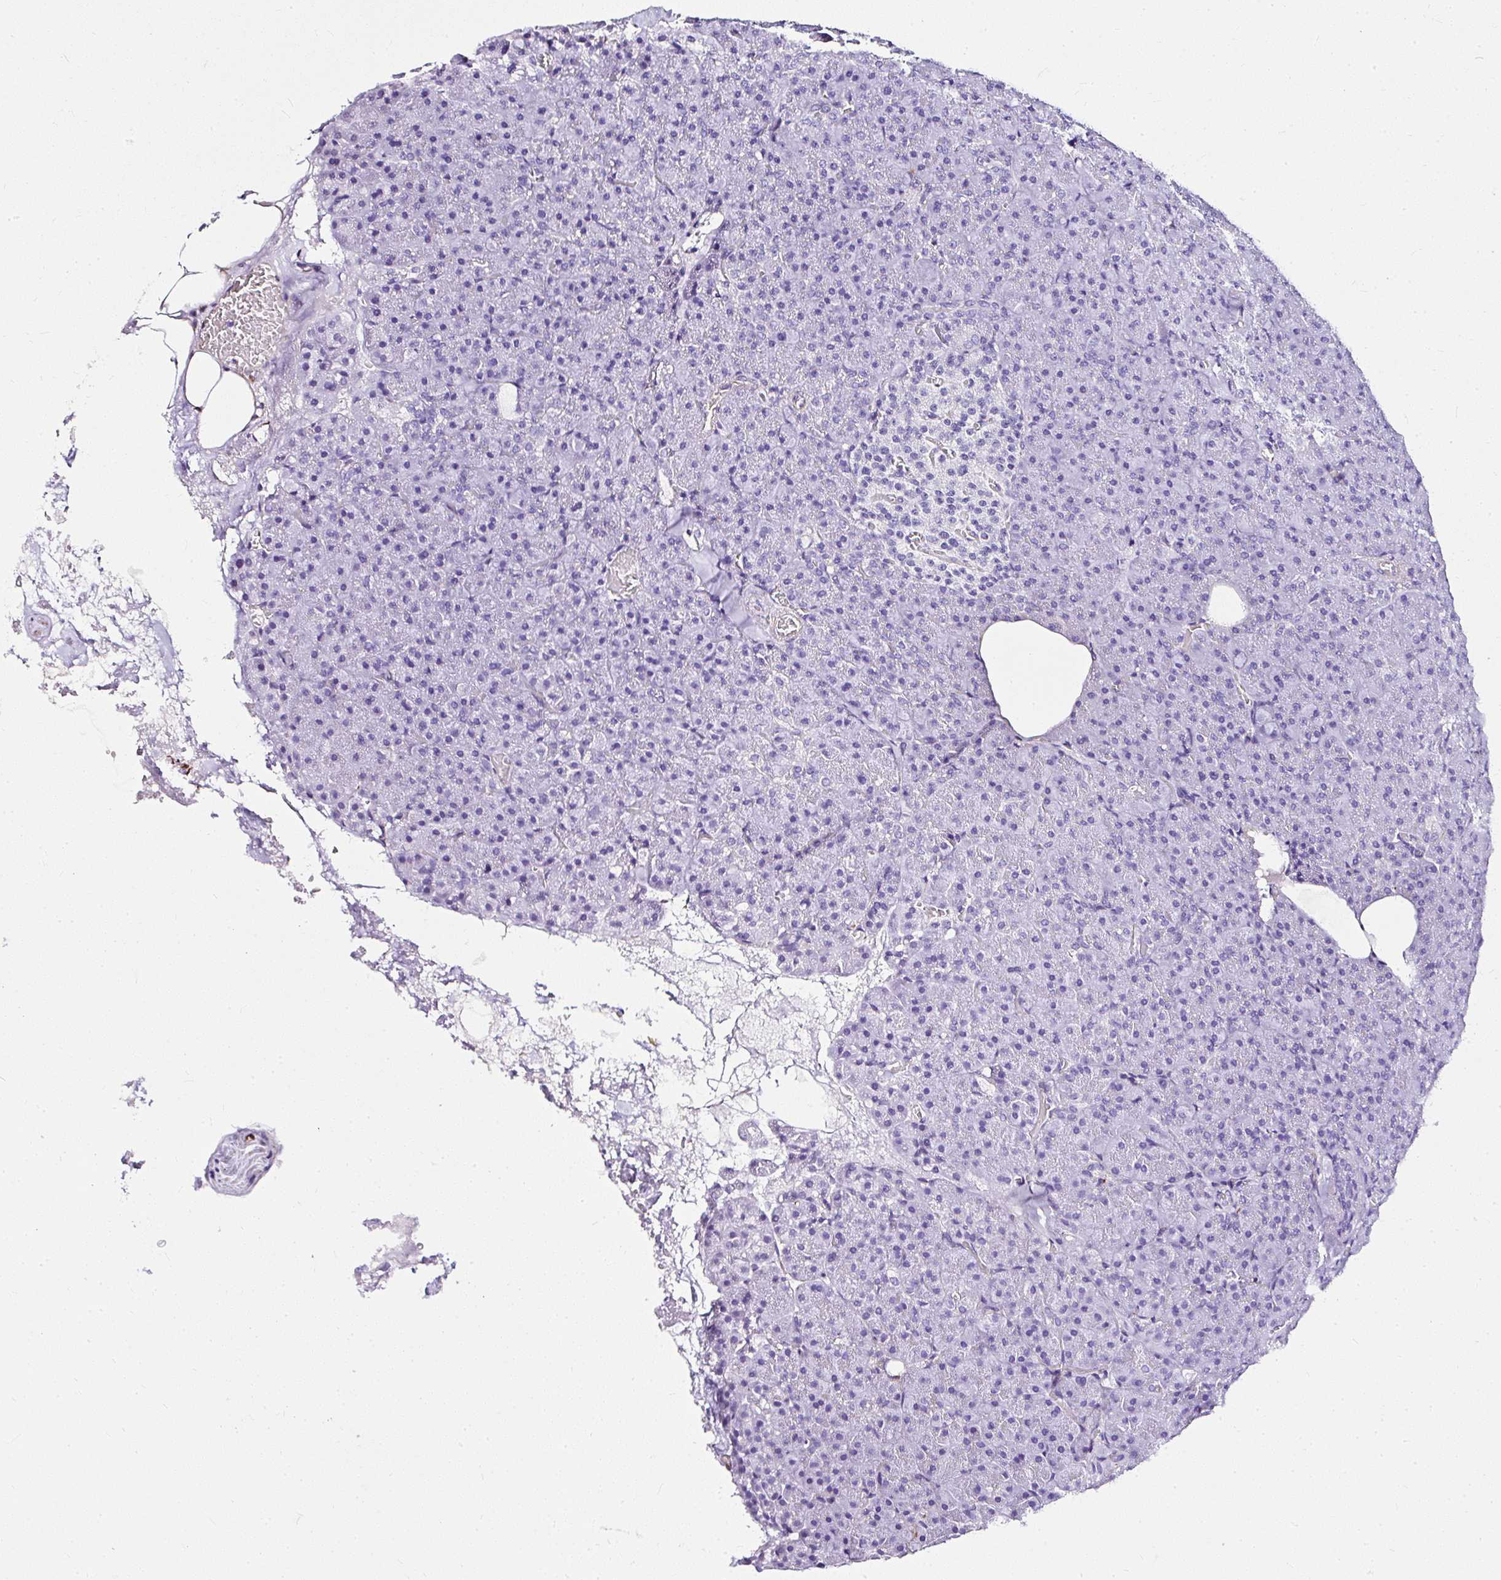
{"staining": {"intensity": "negative", "quantity": "none", "location": "none"}, "tissue": "pancreas", "cell_type": "Exocrine glandular cells", "image_type": "normal", "snomed": [{"axis": "morphology", "description": "Normal tissue, NOS"}, {"axis": "topography", "description": "Pancreas"}], "caption": "IHC histopathology image of benign pancreas stained for a protein (brown), which demonstrates no staining in exocrine glandular cells.", "gene": "DEPDC5", "patient": {"sex": "female", "age": 74}}